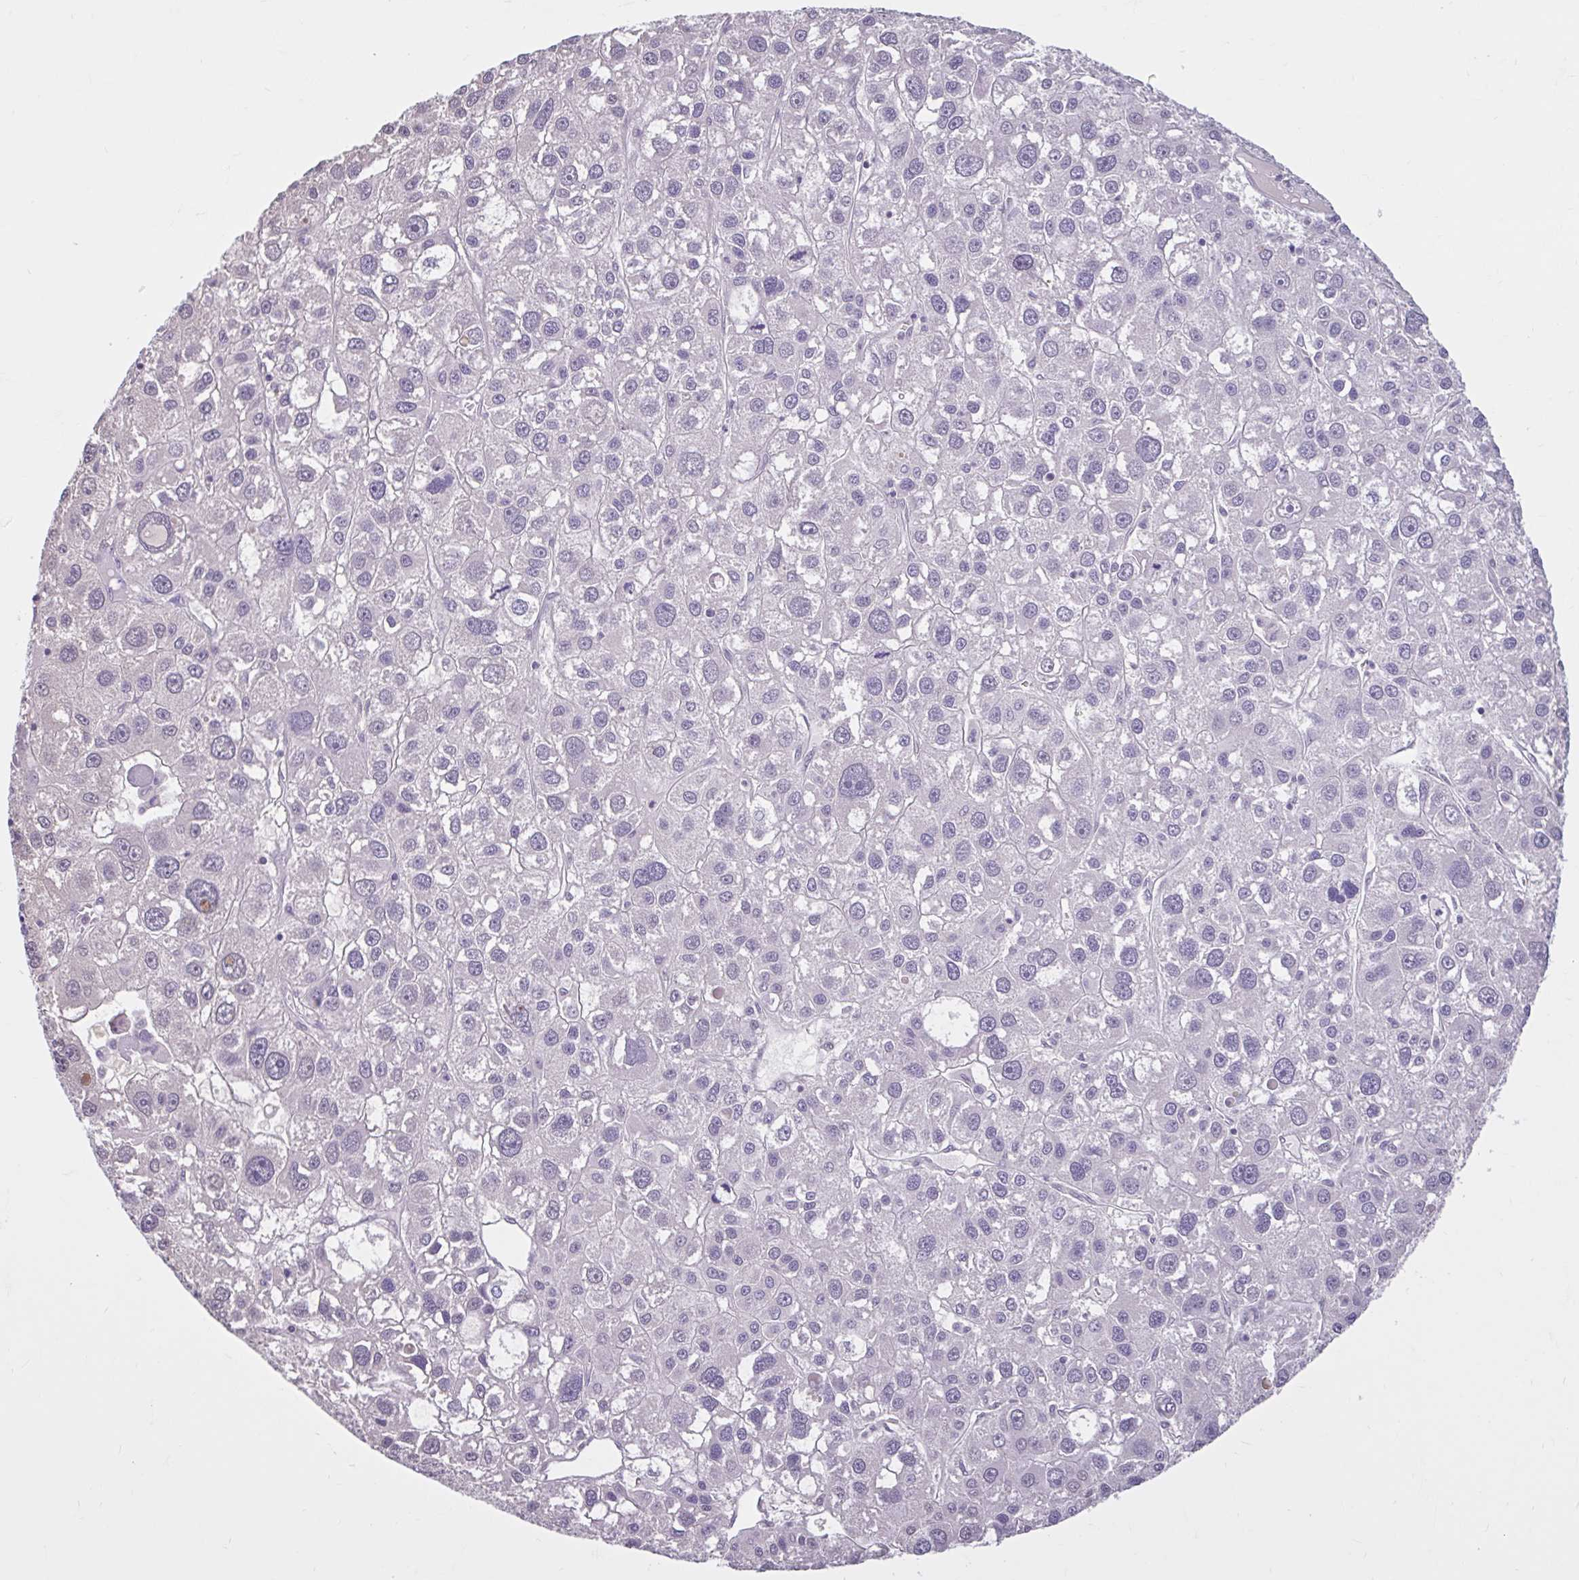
{"staining": {"intensity": "negative", "quantity": "none", "location": "none"}, "tissue": "liver cancer", "cell_type": "Tumor cells", "image_type": "cancer", "snomed": [{"axis": "morphology", "description": "Carcinoma, Hepatocellular, NOS"}, {"axis": "topography", "description": "Liver"}], "caption": "Tumor cells show no significant protein staining in liver cancer. (Immunohistochemistry (ihc), brightfield microscopy, high magnification).", "gene": "CDH19", "patient": {"sex": "male", "age": 73}}